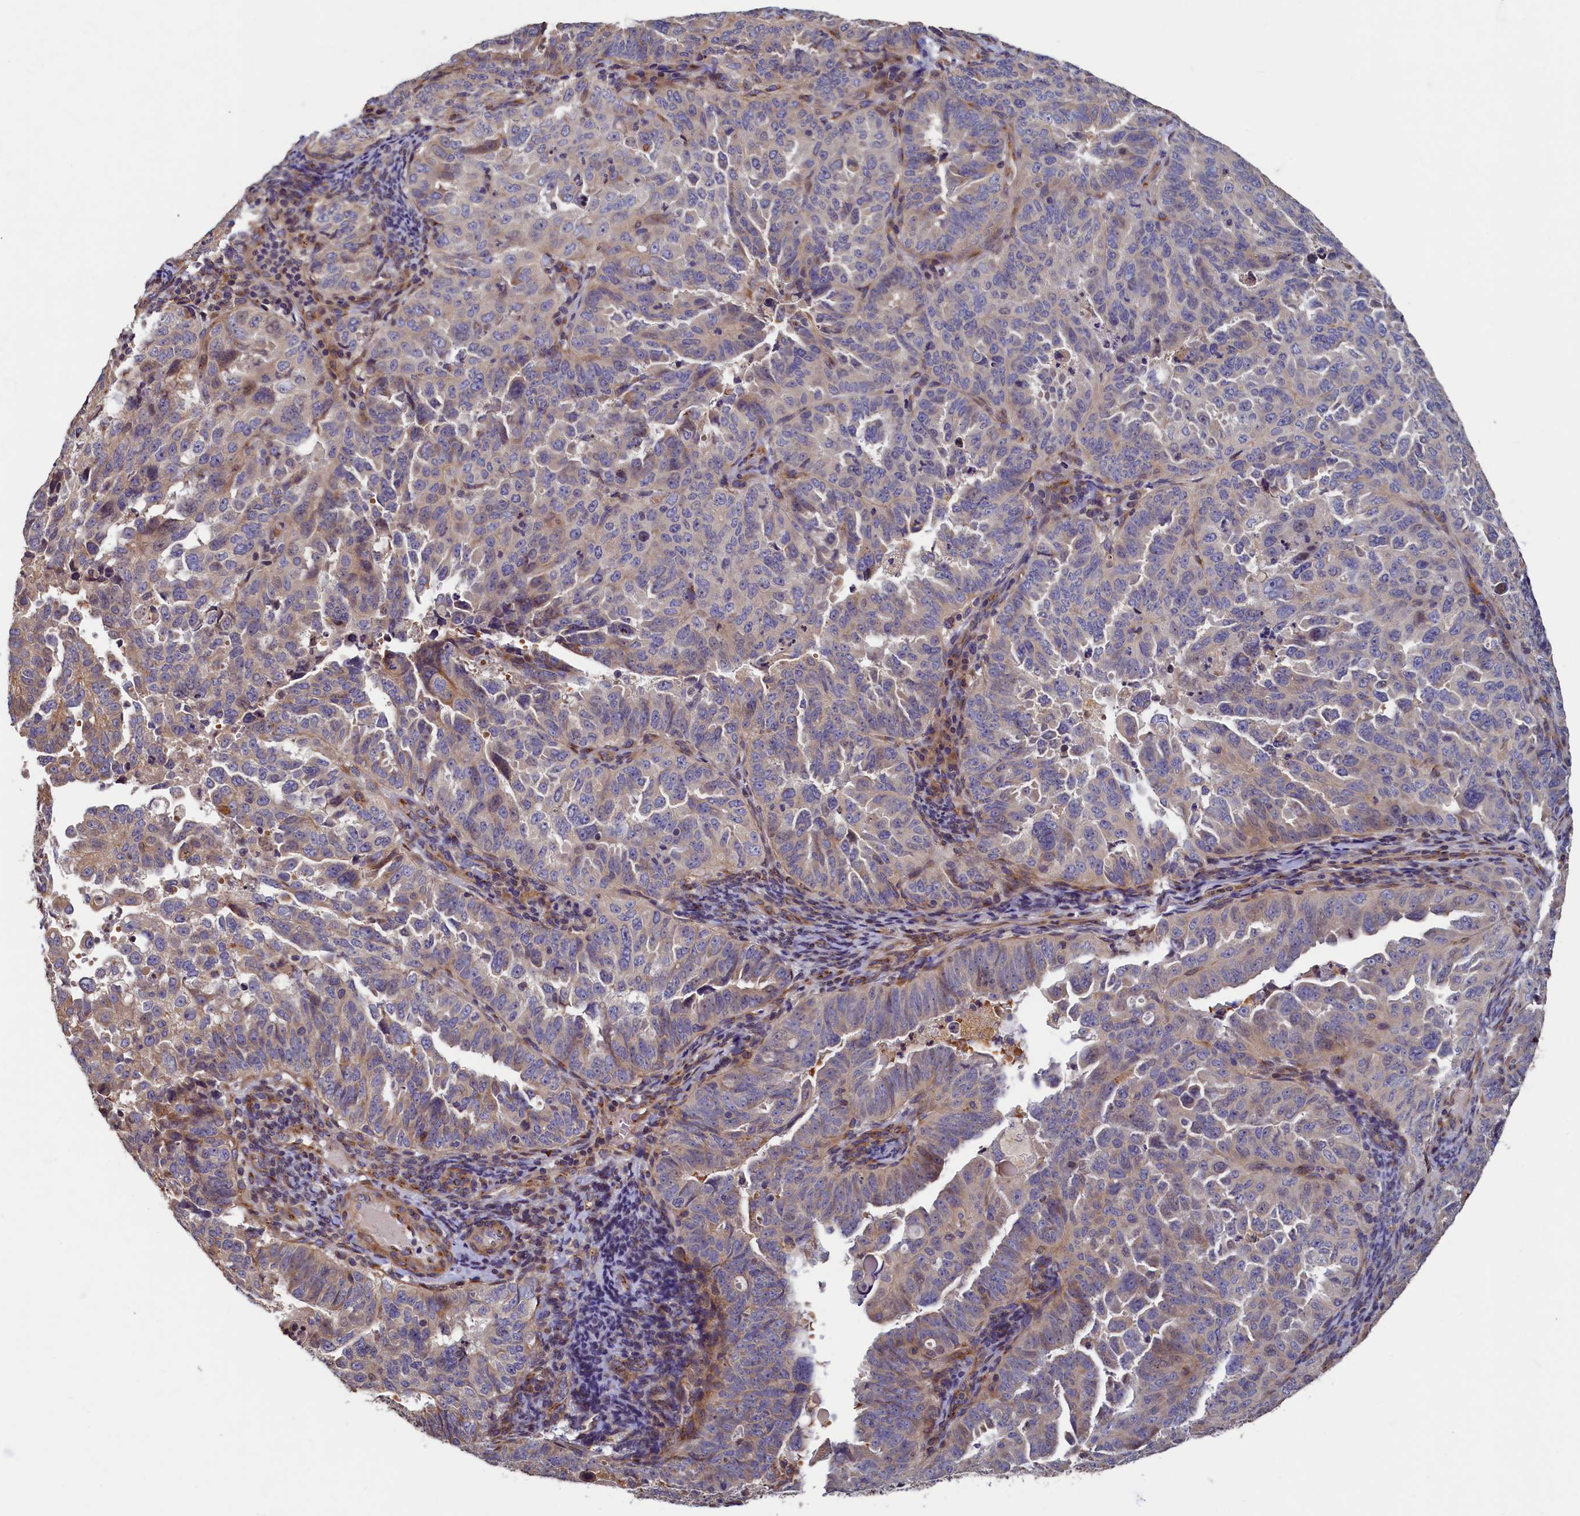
{"staining": {"intensity": "weak", "quantity": "<25%", "location": "cytoplasmic/membranous"}, "tissue": "endometrial cancer", "cell_type": "Tumor cells", "image_type": "cancer", "snomed": [{"axis": "morphology", "description": "Adenocarcinoma, NOS"}, {"axis": "topography", "description": "Endometrium"}], "caption": "Immunohistochemistry (IHC) of human adenocarcinoma (endometrial) displays no staining in tumor cells. (IHC, brightfield microscopy, high magnification).", "gene": "TMEM181", "patient": {"sex": "female", "age": 65}}